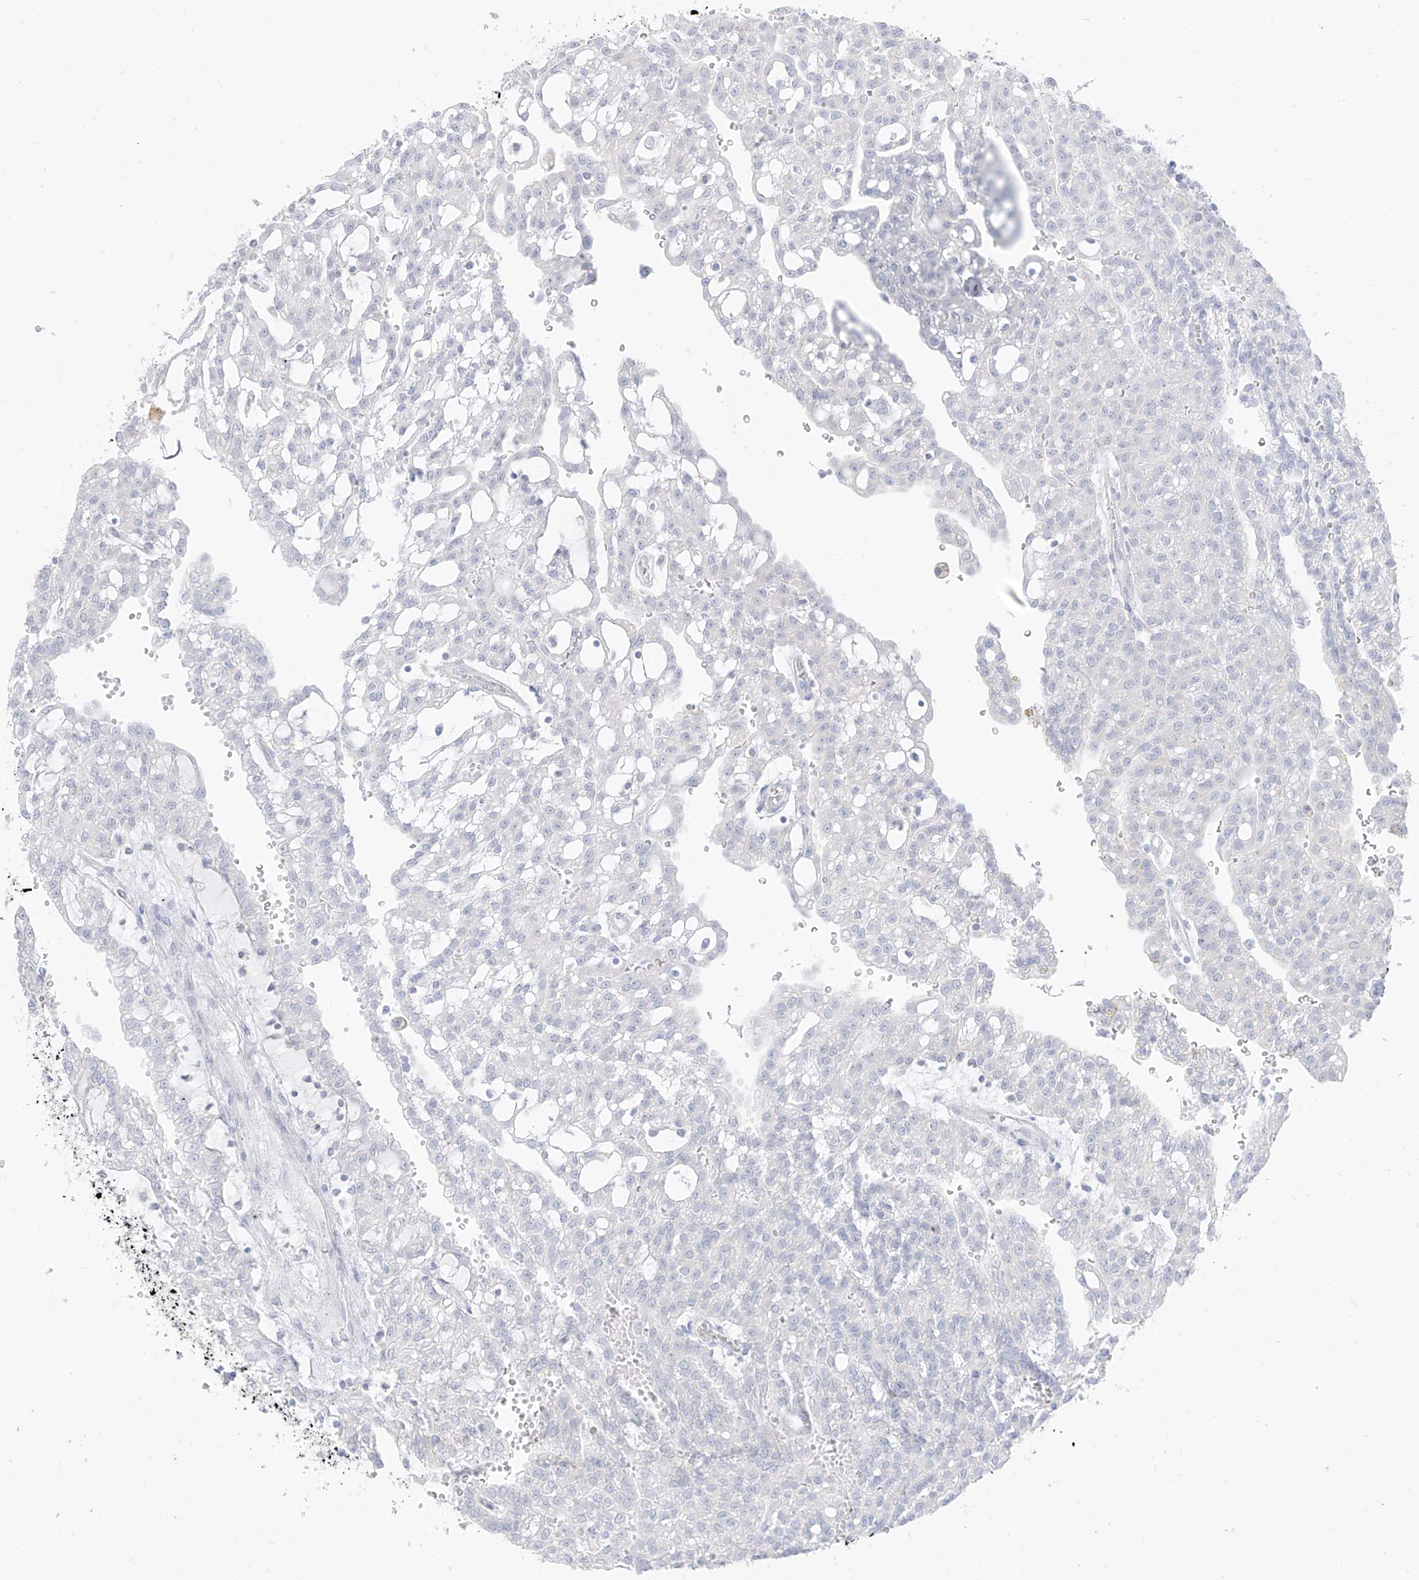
{"staining": {"intensity": "negative", "quantity": "none", "location": "none"}, "tissue": "renal cancer", "cell_type": "Tumor cells", "image_type": "cancer", "snomed": [{"axis": "morphology", "description": "Adenocarcinoma, NOS"}, {"axis": "topography", "description": "Kidney"}], "caption": "Histopathology image shows no protein expression in tumor cells of adenocarcinoma (renal) tissue.", "gene": "ARHGEF40", "patient": {"sex": "male", "age": 63}}